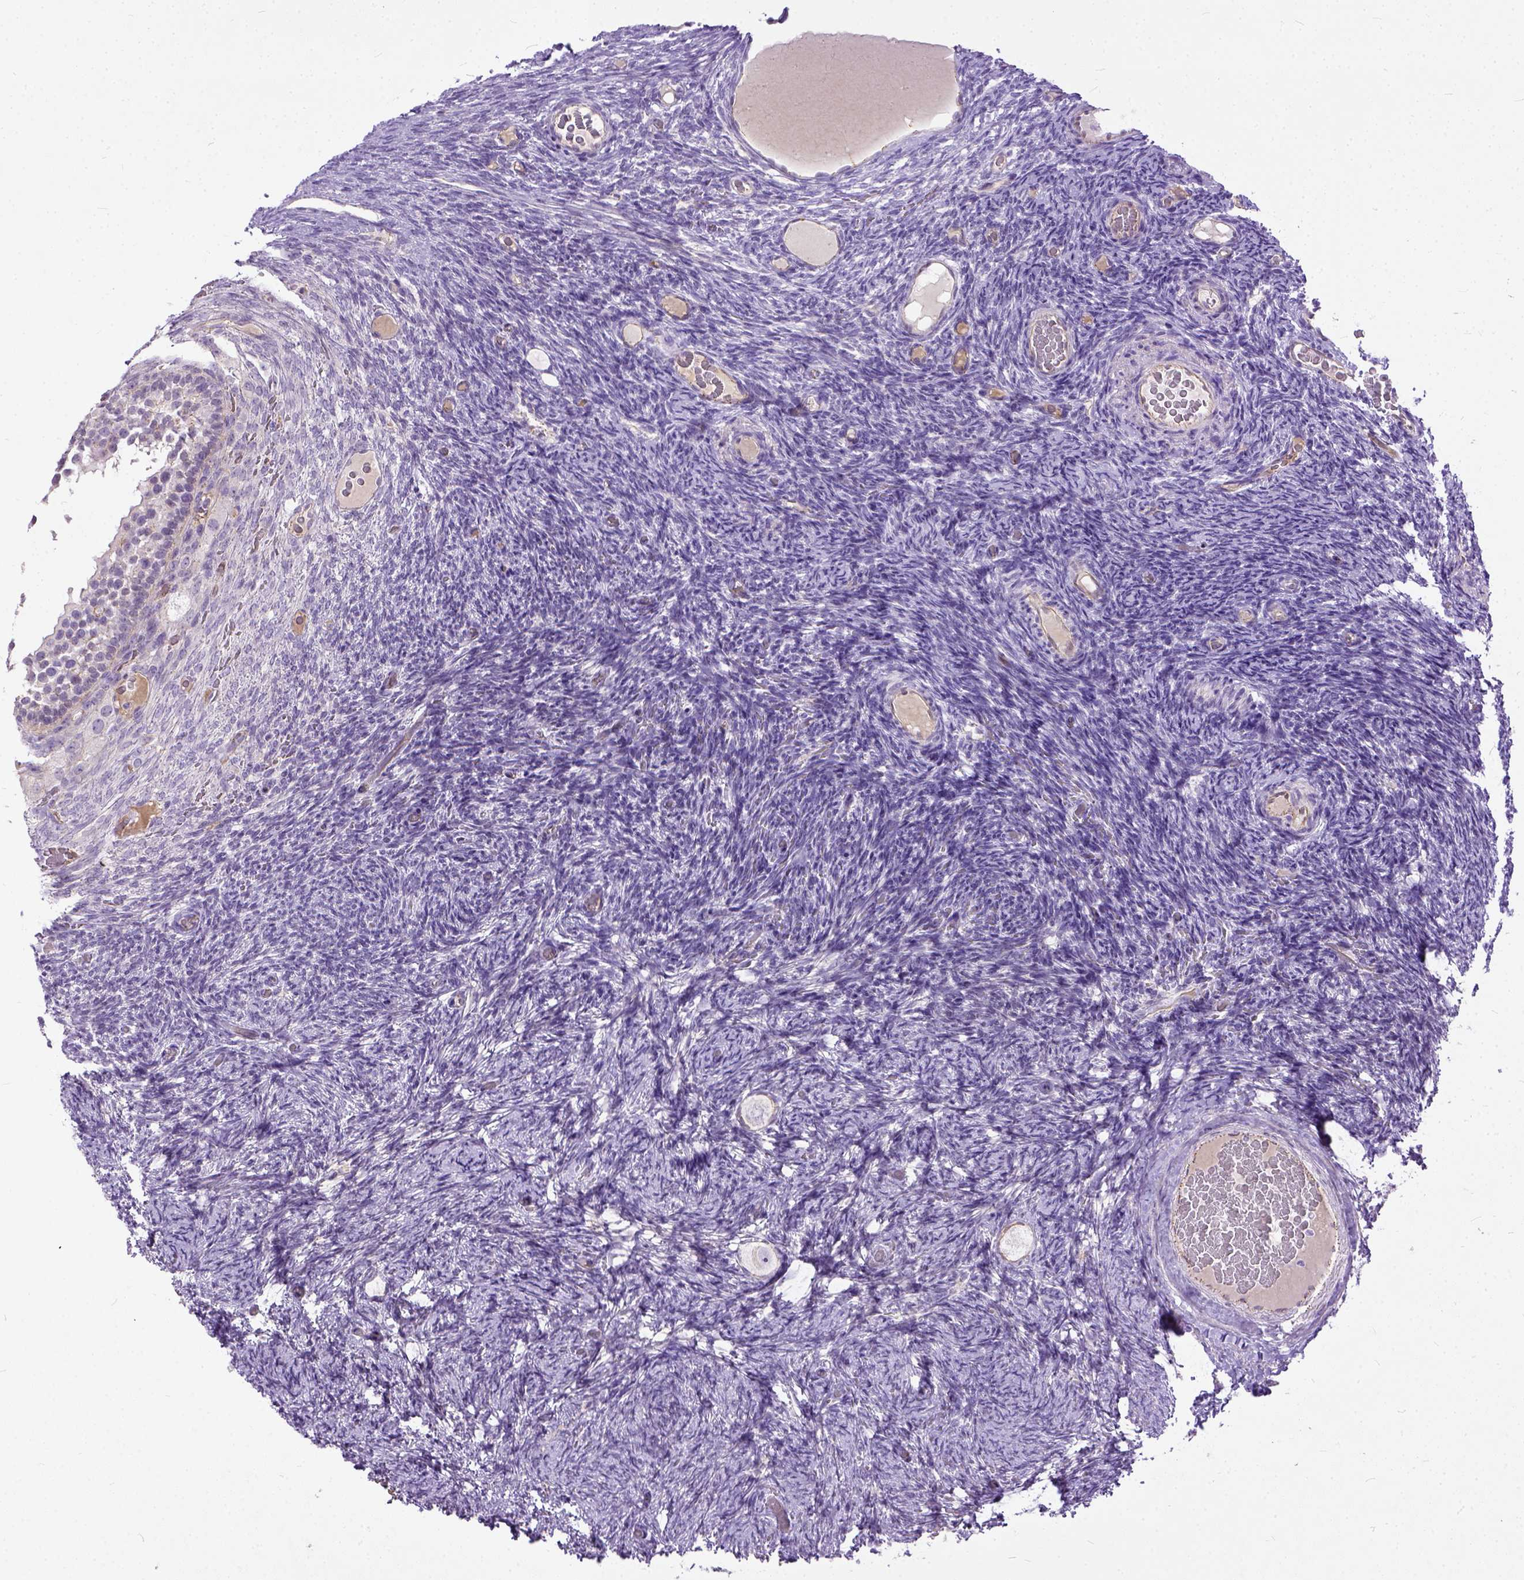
{"staining": {"intensity": "negative", "quantity": "none", "location": "none"}, "tissue": "ovary", "cell_type": "Follicle cells", "image_type": "normal", "snomed": [{"axis": "morphology", "description": "Normal tissue, NOS"}, {"axis": "topography", "description": "Ovary"}], "caption": "A photomicrograph of ovary stained for a protein reveals no brown staining in follicle cells.", "gene": "ADGRF1", "patient": {"sex": "female", "age": 34}}